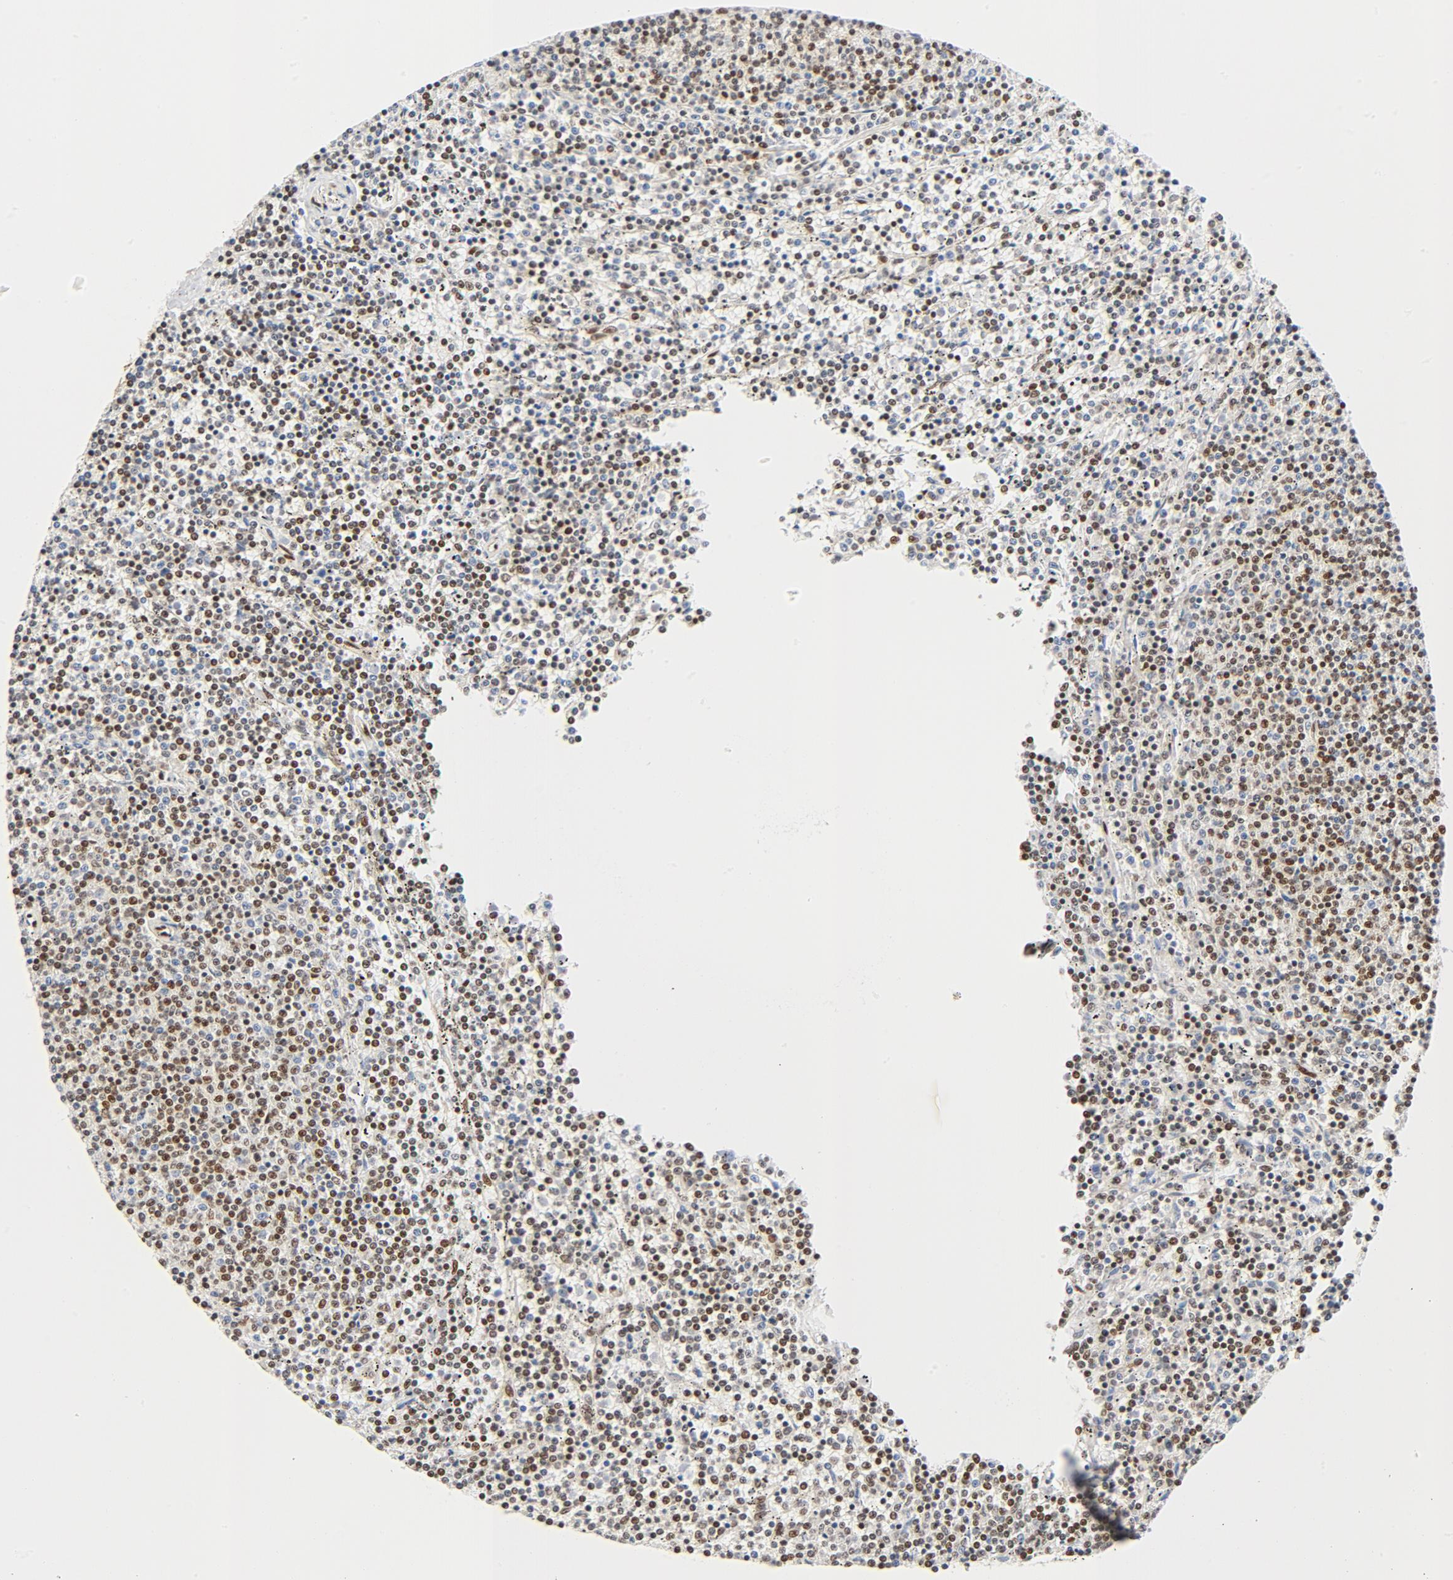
{"staining": {"intensity": "moderate", "quantity": "25%-75%", "location": "nuclear"}, "tissue": "lymphoma", "cell_type": "Tumor cells", "image_type": "cancer", "snomed": [{"axis": "morphology", "description": "Malignant lymphoma, non-Hodgkin's type, Low grade"}, {"axis": "topography", "description": "Spleen"}], "caption": "A brown stain shows moderate nuclear expression of a protein in human lymphoma tumor cells. (brown staining indicates protein expression, while blue staining denotes nuclei).", "gene": "CTBP1", "patient": {"sex": "female", "age": 50}}